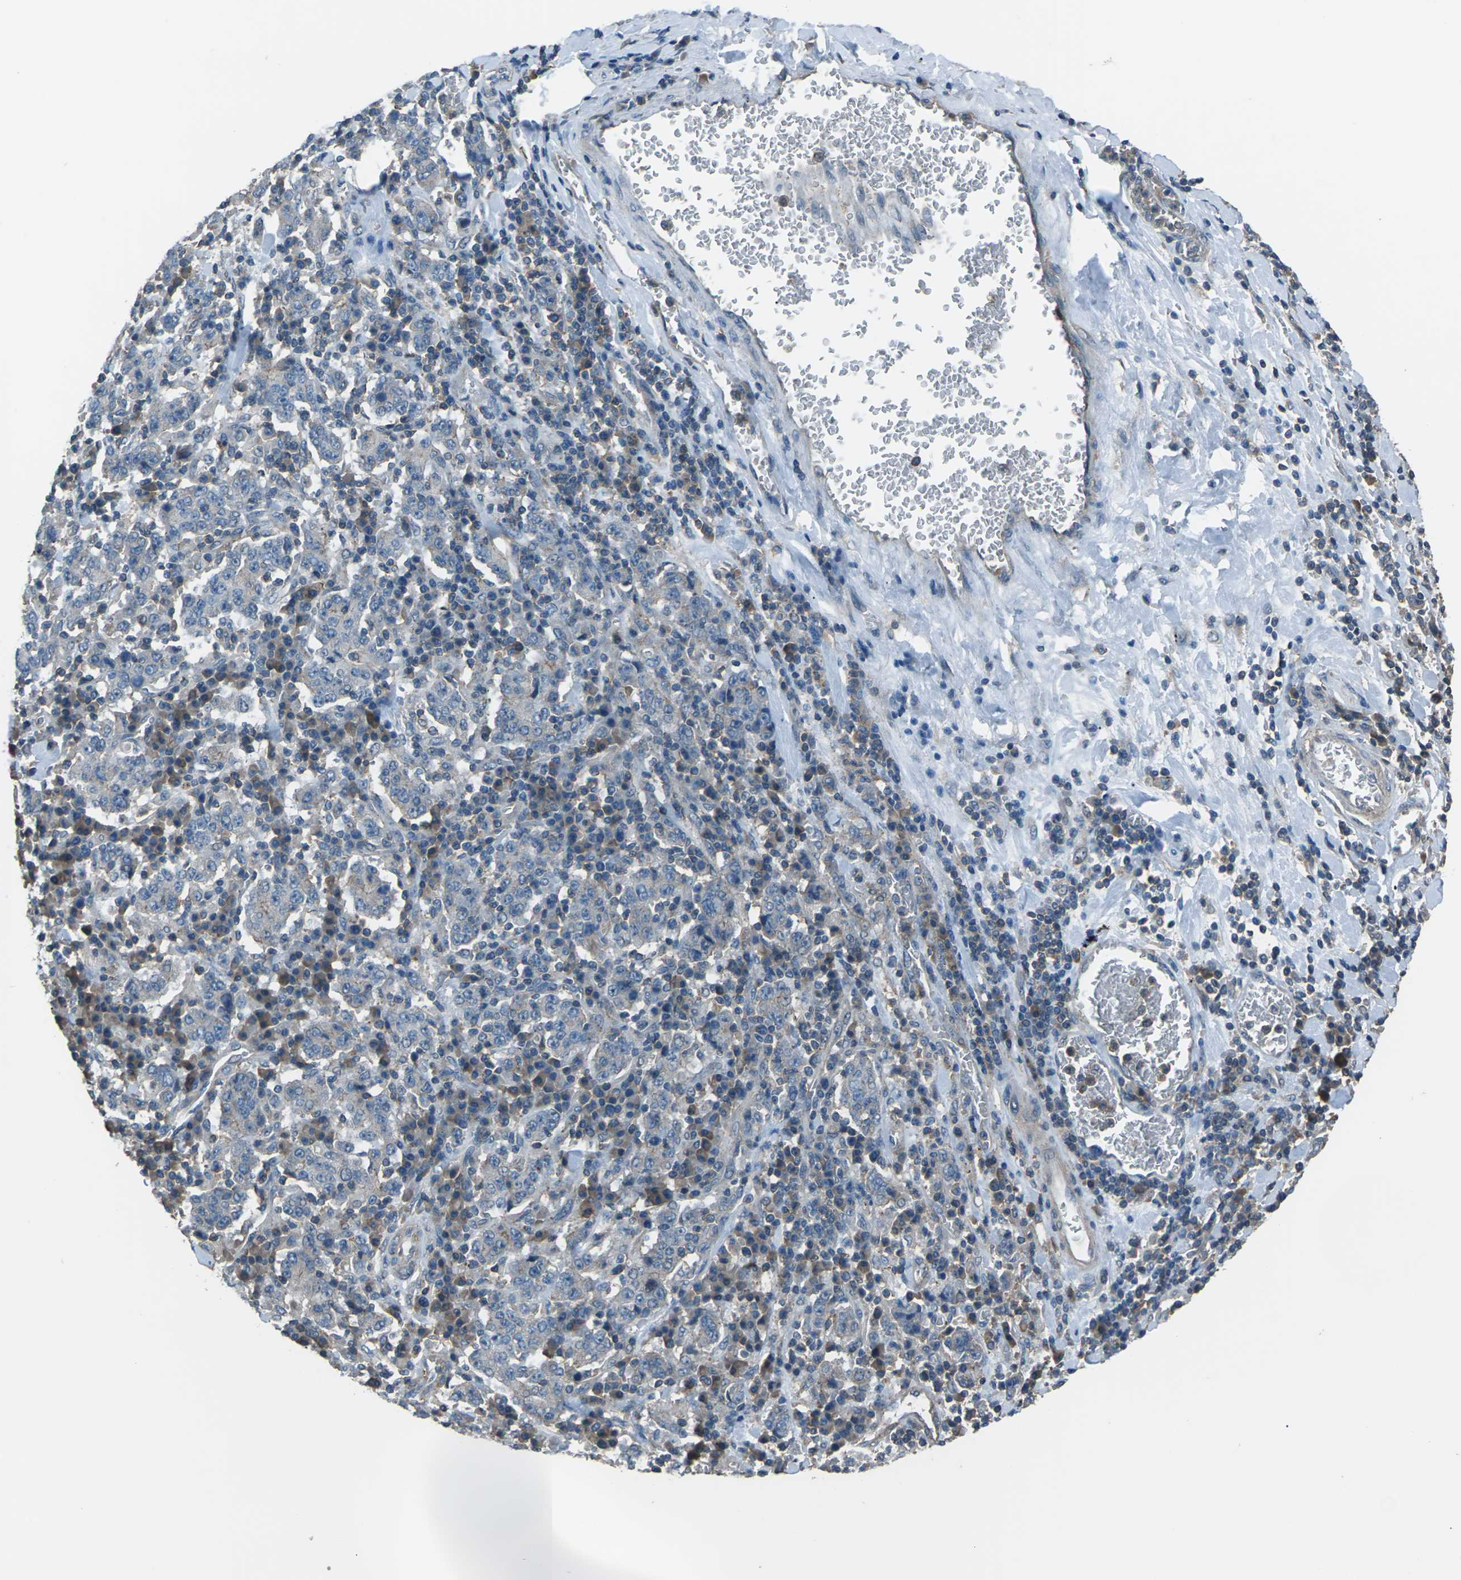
{"staining": {"intensity": "weak", "quantity": "25%-75%", "location": "cytoplasmic/membranous"}, "tissue": "stomach cancer", "cell_type": "Tumor cells", "image_type": "cancer", "snomed": [{"axis": "morphology", "description": "Normal tissue, NOS"}, {"axis": "morphology", "description": "Adenocarcinoma, NOS"}, {"axis": "topography", "description": "Stomach, upper"}, {"axis": "topography", "description": "Stomach"}], "caption": "Protein expression analysis of stomach adenocarcinoma demonstrates weak cytoplasmic/membranous expression in approximately 25%-75% of tumor cells.", "gene": "CMTM4", "patient": {"sex": "male", "age": 59}}